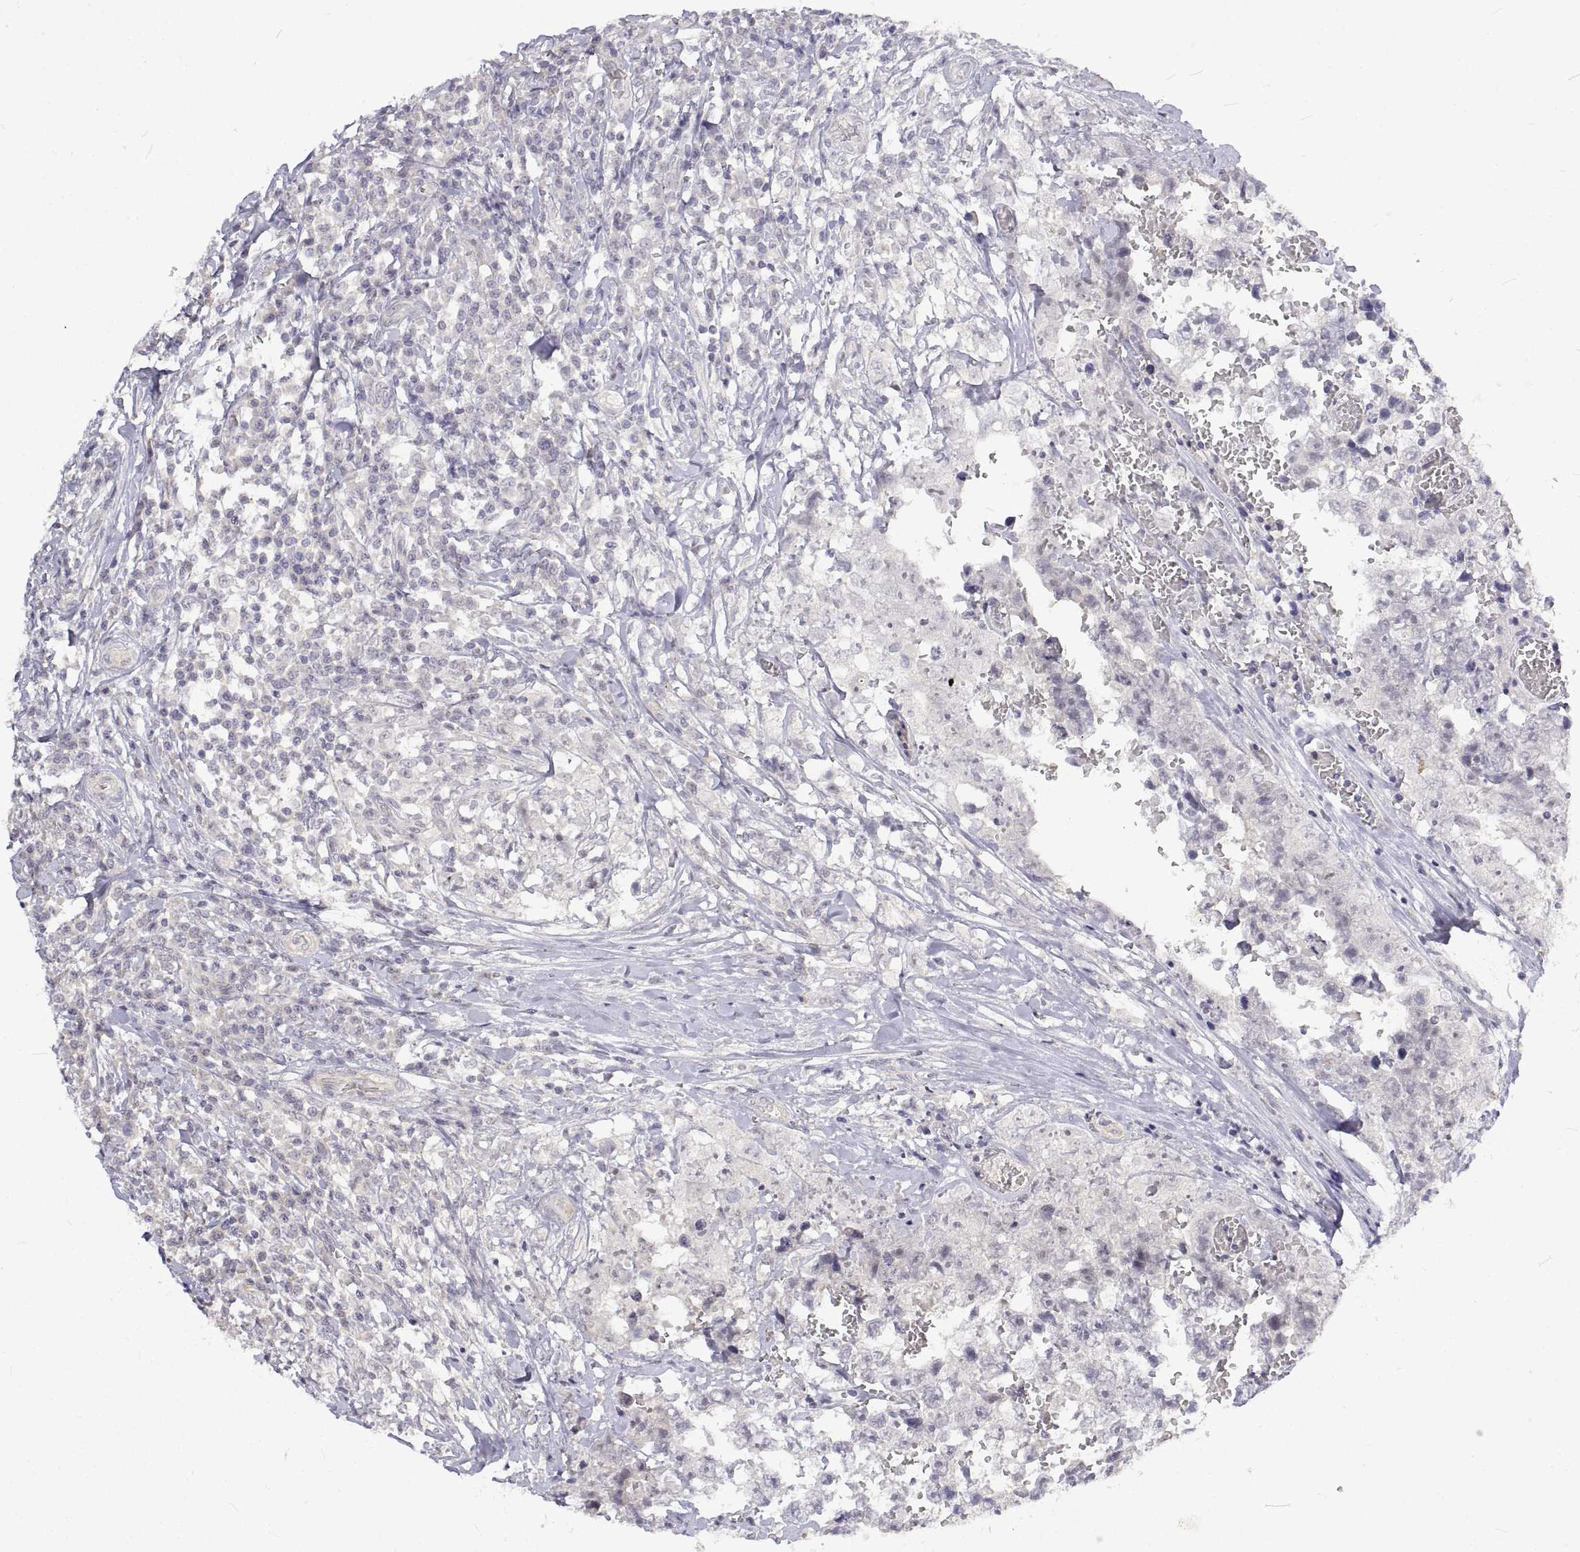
{"staining": {"intensity": "negative", "quantity": "none", "location": "none"}, "tissue": "testis cancer", "cell_type": "Tumor cells", "image_type": "cancer", "snomed": [{"axis": "morphology", "description": "Carcinoma, Embryonal, NOS"}, {"axis": "topography", "description": "Testis"}], "caption": "This is an IHC micrograph of testis embryonal carcinoma. There is no expression in tumor cells.", "gene": "ANO2", "patient": {"sex": "male", "age": 36}}